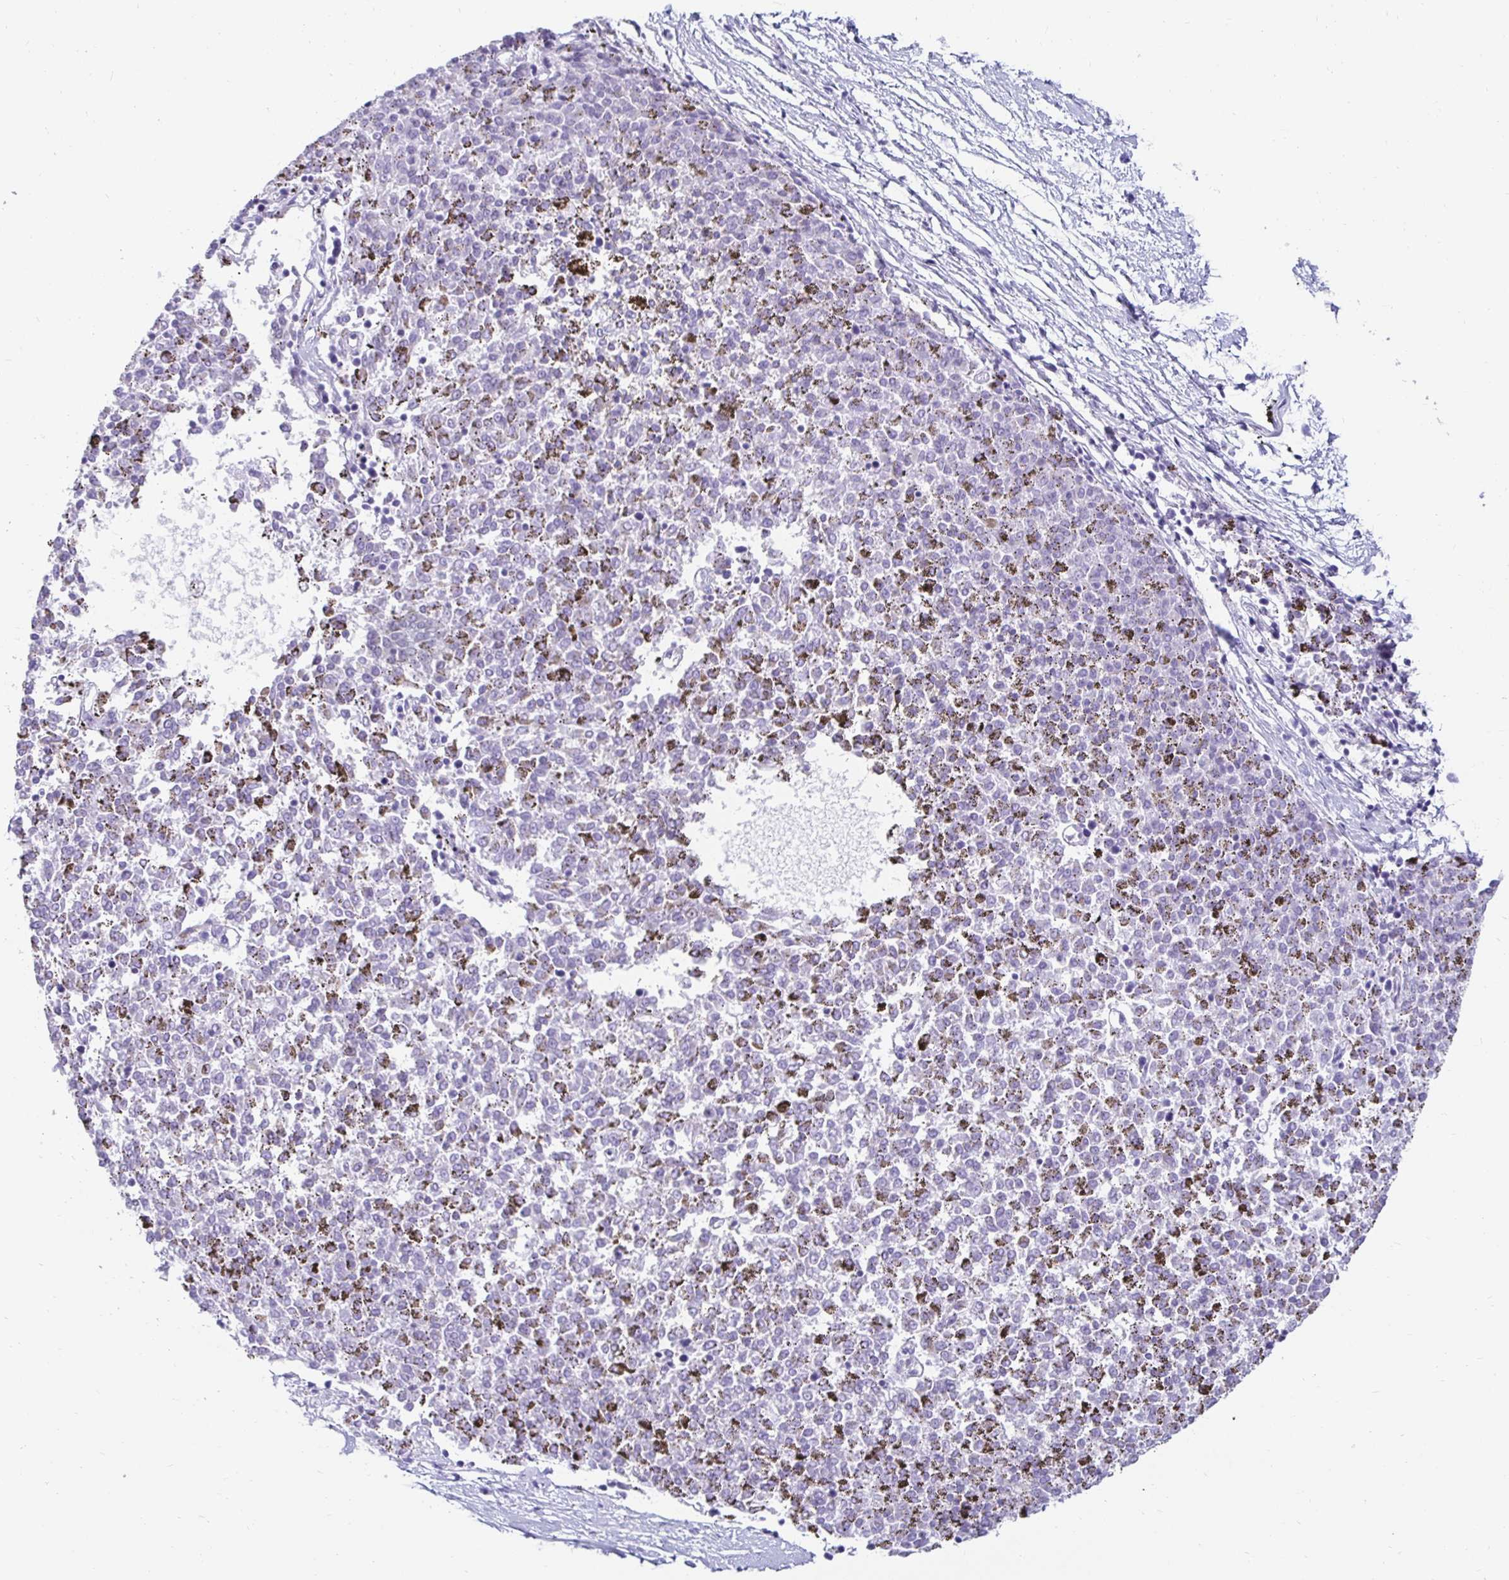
{"staining": {"intensity": "negative", "quantity": "none", "location": "none"}, "tissue": "melanoma", "cell_type": "Tumor cells", "image_type": "cancer", "snomed": [{"axis": "morphology", "description": "Malignant melanoma, NOS"}, {"axis": "topography", "description": "Skin"}], "caption": "The IHC micrograph has no significant positivity in tumor cells of malignant melanoma tissue.", "gene": "CST6", "patient": {"sex": "female", "age": 72}}